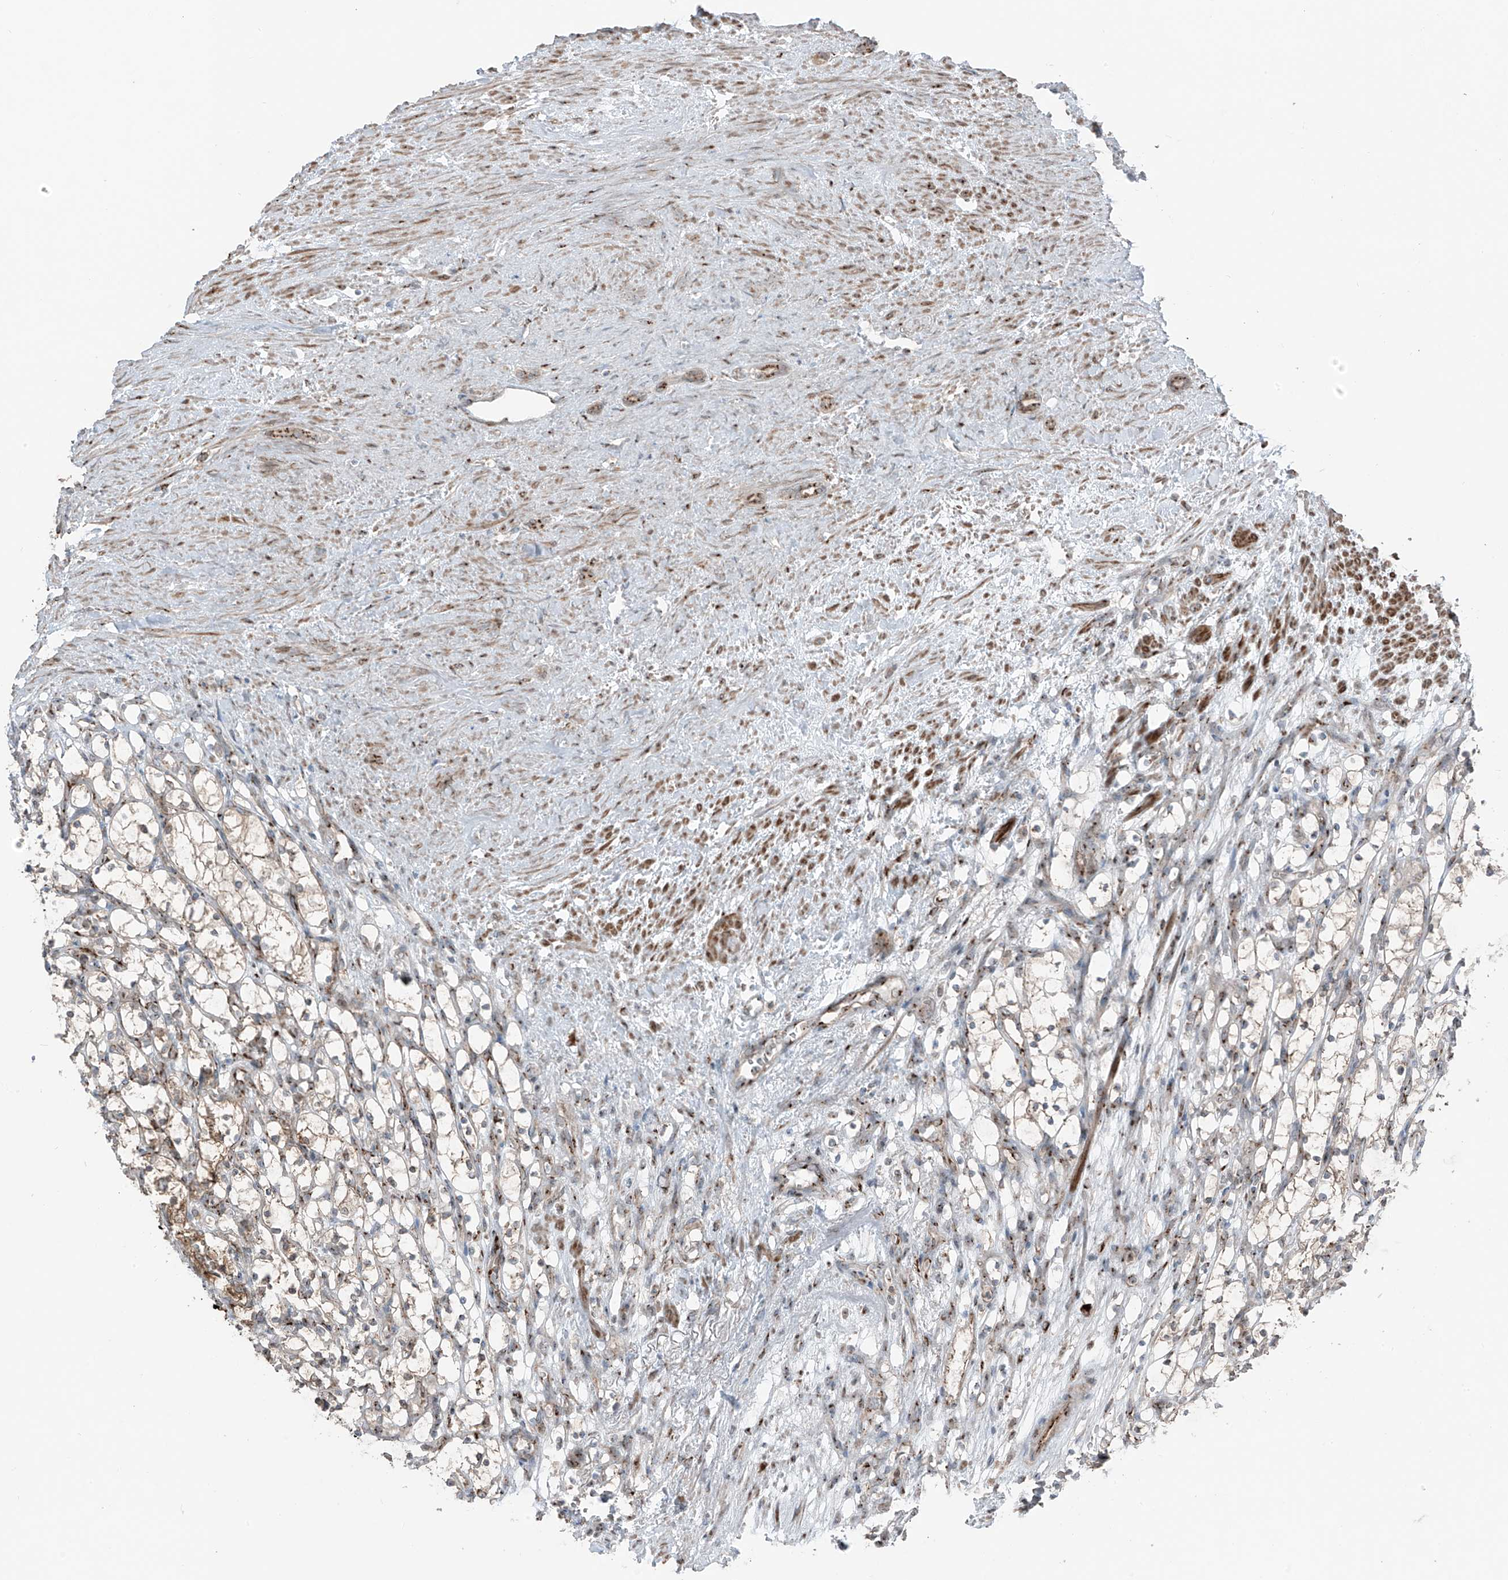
{"staining": {"intensity": "weak", "quantity": "<25%", "location": "cytoplasmic/membranous"}, "tissue": "renal cancer", "cell_type": "Tumor cells", "image_type": "cancer", "snomed": [{"axis": "morphology", "description": "Adenocarcinoma, NOS"}, {"axis": "topography", "description": "Kidney"}], "caption": "This micrograph is of renal cancer (adenocarcinoma) stained with immunohistochemistry (IHC) to label a protein in brown with the nuclei are counter-stained blue. There is no expression in tumor cells. Nuclei are stained in blue.", "gene": "ERLEC1", "patient": {"sex": "female", "age": 69}}